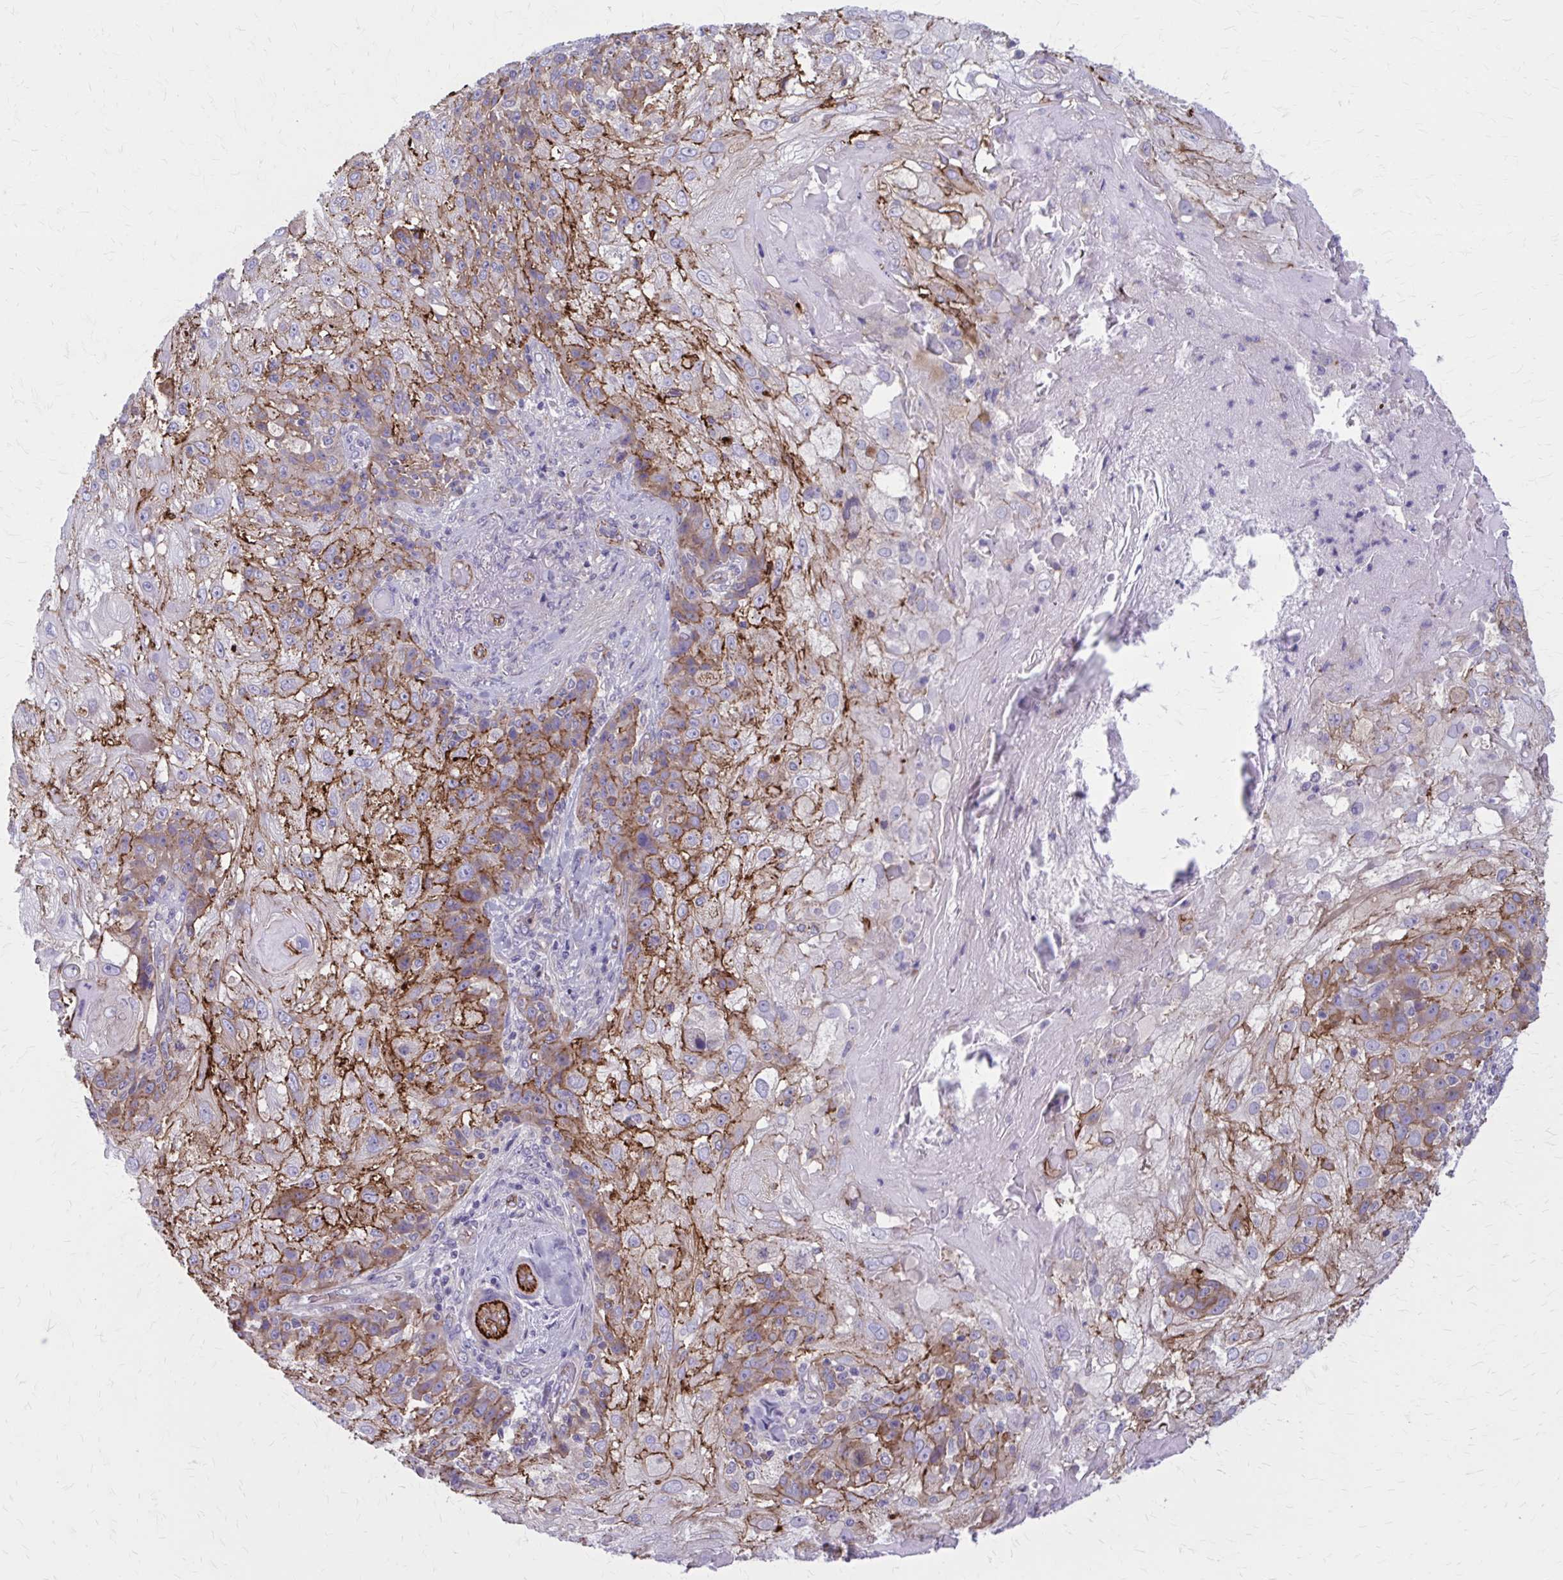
{"staining": {"intensity": "moderate", "quantity": "25%-75%", "location": "cytoplasmic/membranous"}, "tissue": "skin cancer", "cell_type": "Tumor cells", "image_type": "cancer", "snomed": [{"axis": "morphology", "description": "Normal tissue, NOS"}, {"axis": "morphology", "description": "Squamous cell carcinoma, NOS"}, {"axis": "topography", "description": "Skin"}], "caption": "DAB (3,3'-diaminobenzidine) immunohistochemical staining of skin cancer (squamous cell carcinoma) exhibits moderate cytoplasmic/membranous protein positivity in approximately 25%-75% of tumor cells.", "gene": "ZDHHC7", "patient": {"sex": "female", "age": 83}}